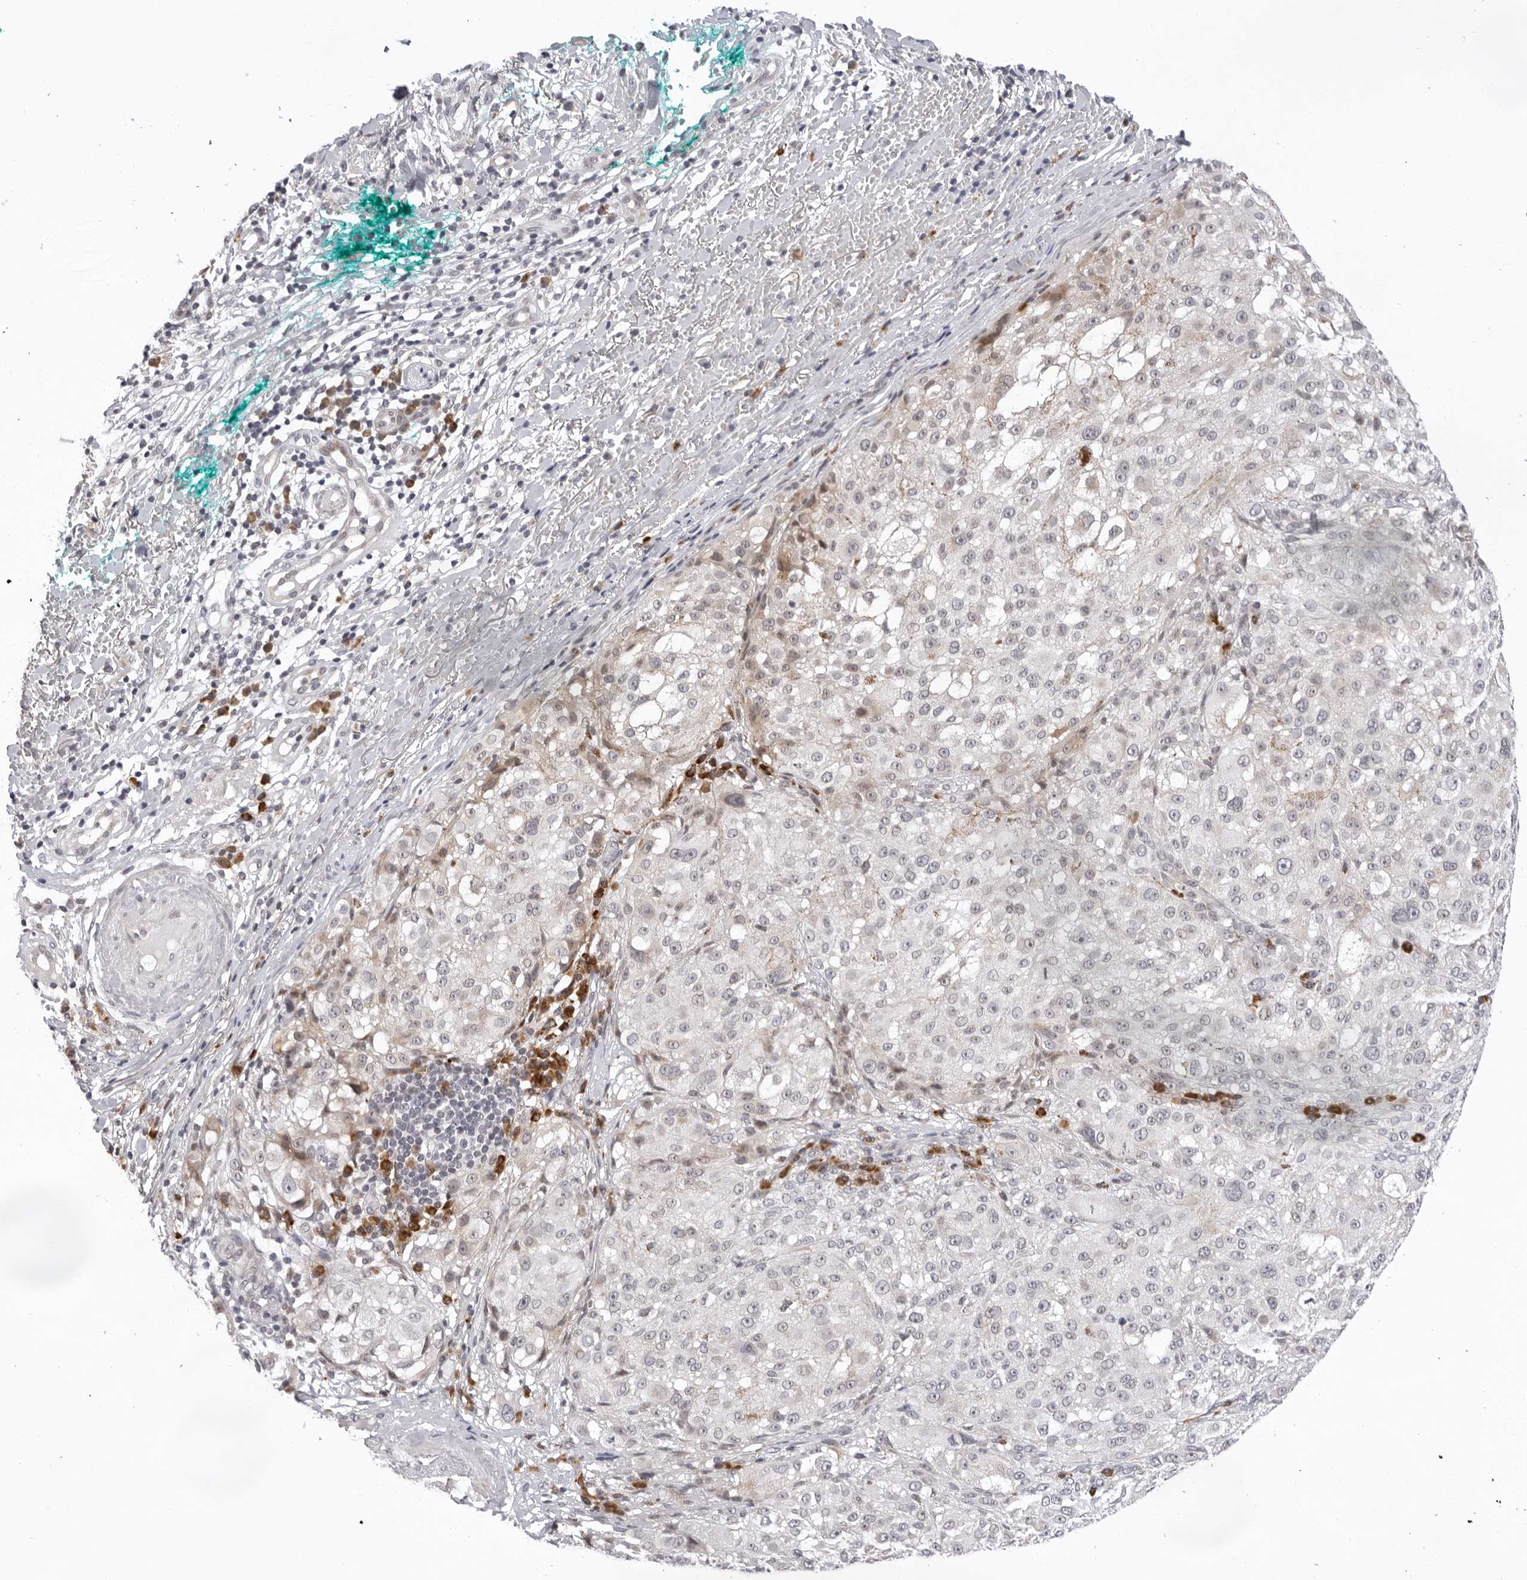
{"staining": {"intensity": "negative", "quantity": "none", "location": "none"}, "tissue": "melanoma", "cell_type": "Tumor cells", "image_type": "cancer", "snomed": [{"axis": "morphology", "description": "Necrosis, NOS"}, {"axis": "morphology", "description": "Malignant melanoma, NOS"}, {"axis": "topography", "description": "Skin"}], "caption": "Protein analysis of malignant melanoma demonstrates no significant expression in tumor cells.", "gene": "IL17RA", "patient": {"sex": "female", "age": 87}}